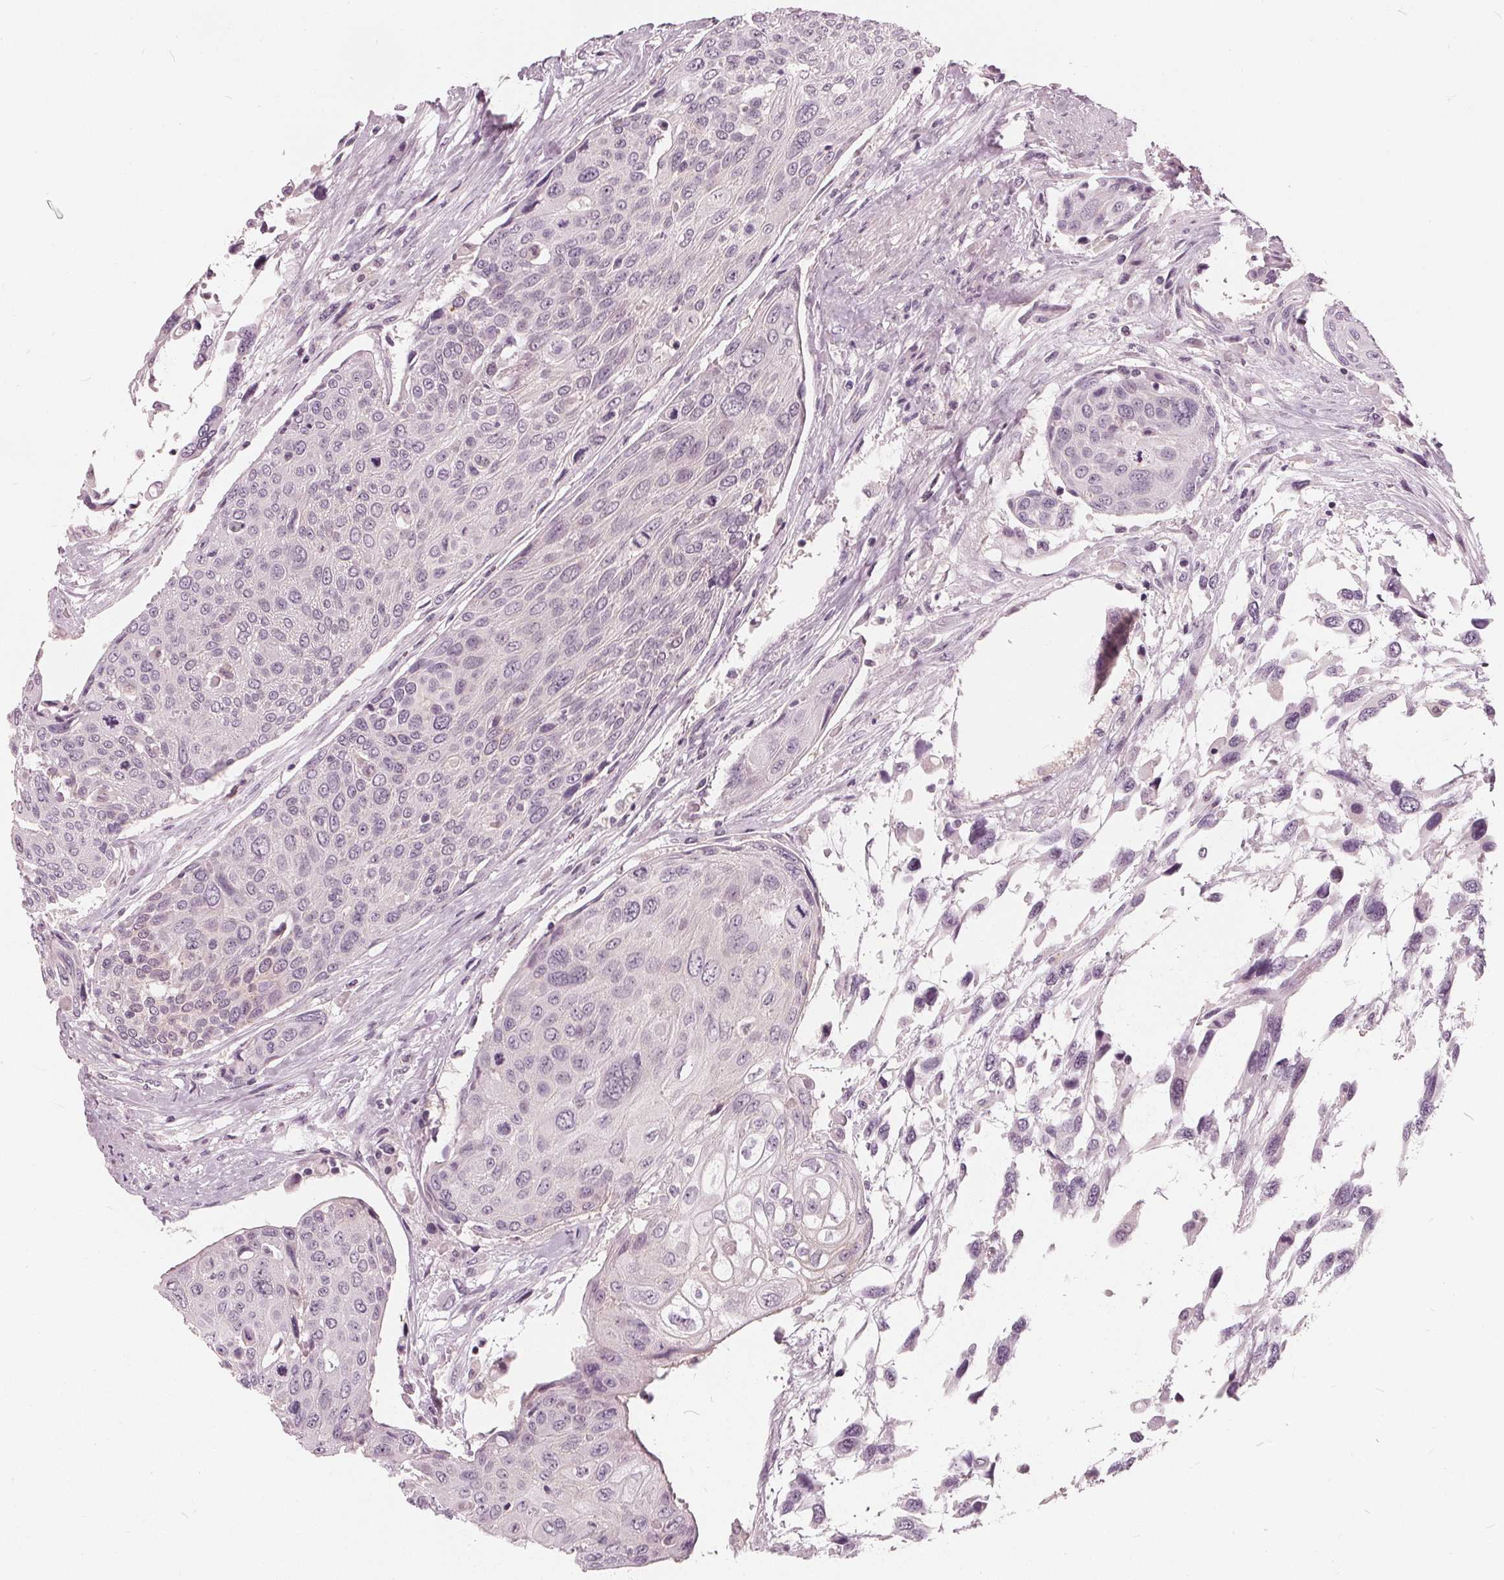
{"staining": {"intensity": "negative", "quantity": "none", "location": "none"}, "tissue": "urothelial cancer", "cell_type": "Tumor cells", "image_type": "cancer", "snomed": [{"axis": "morphology", "description": "Urothelial carcinoma, High grade"}, {"axis": "topography", "description": "Urinary bladder"}], "caption": "High magnification brightfield microscopy of urothelial carcinoma (high-grade) stained with DAB (3,3'-diaminobenzidine) (brown) and counterstained with hematoxylin (blue): tumor cells show no significant staining.", "gene": "SAT2", "patient": {"sex": "female", "age": 70}}